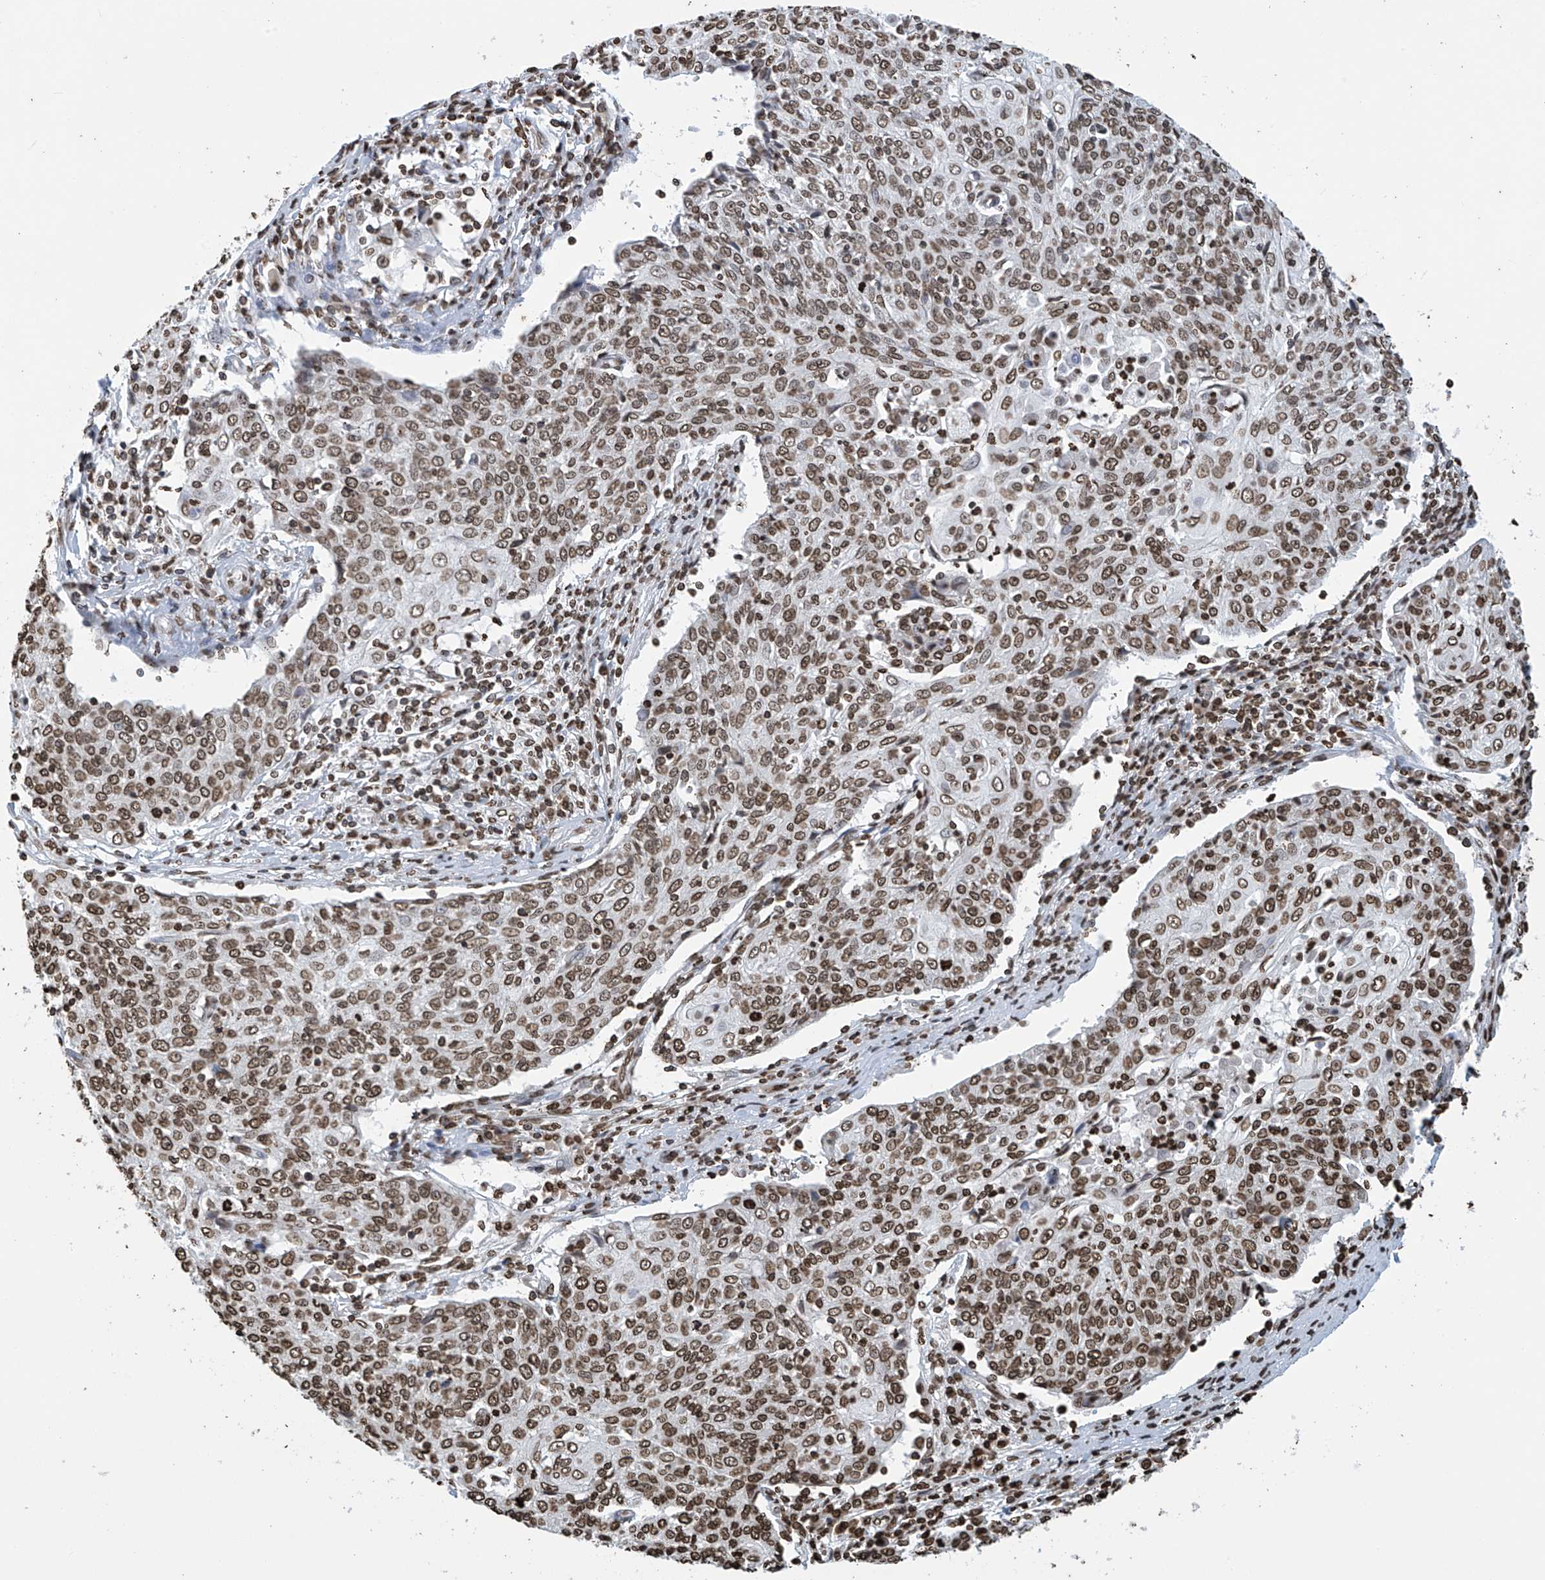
{"staining": {"intensity": "moderate", "quantity": ">75%", "location": "nuclear"}, "tissue": "cervical cancer", "cell_type": "Tumor cells", "image_type": "cancer", "snomed": [{"axis": "morphology", "description": "Squamous cell carcinoma, NOS"}, {"axis": "topography", "description": "Cervix"}], "caption": "Protein staining shows moderate nuclear expression in approximately >75% of tumor cells in cervical cancer.", "gene": "DPPA2", "patient": {"sex": "female", "age": 48}}